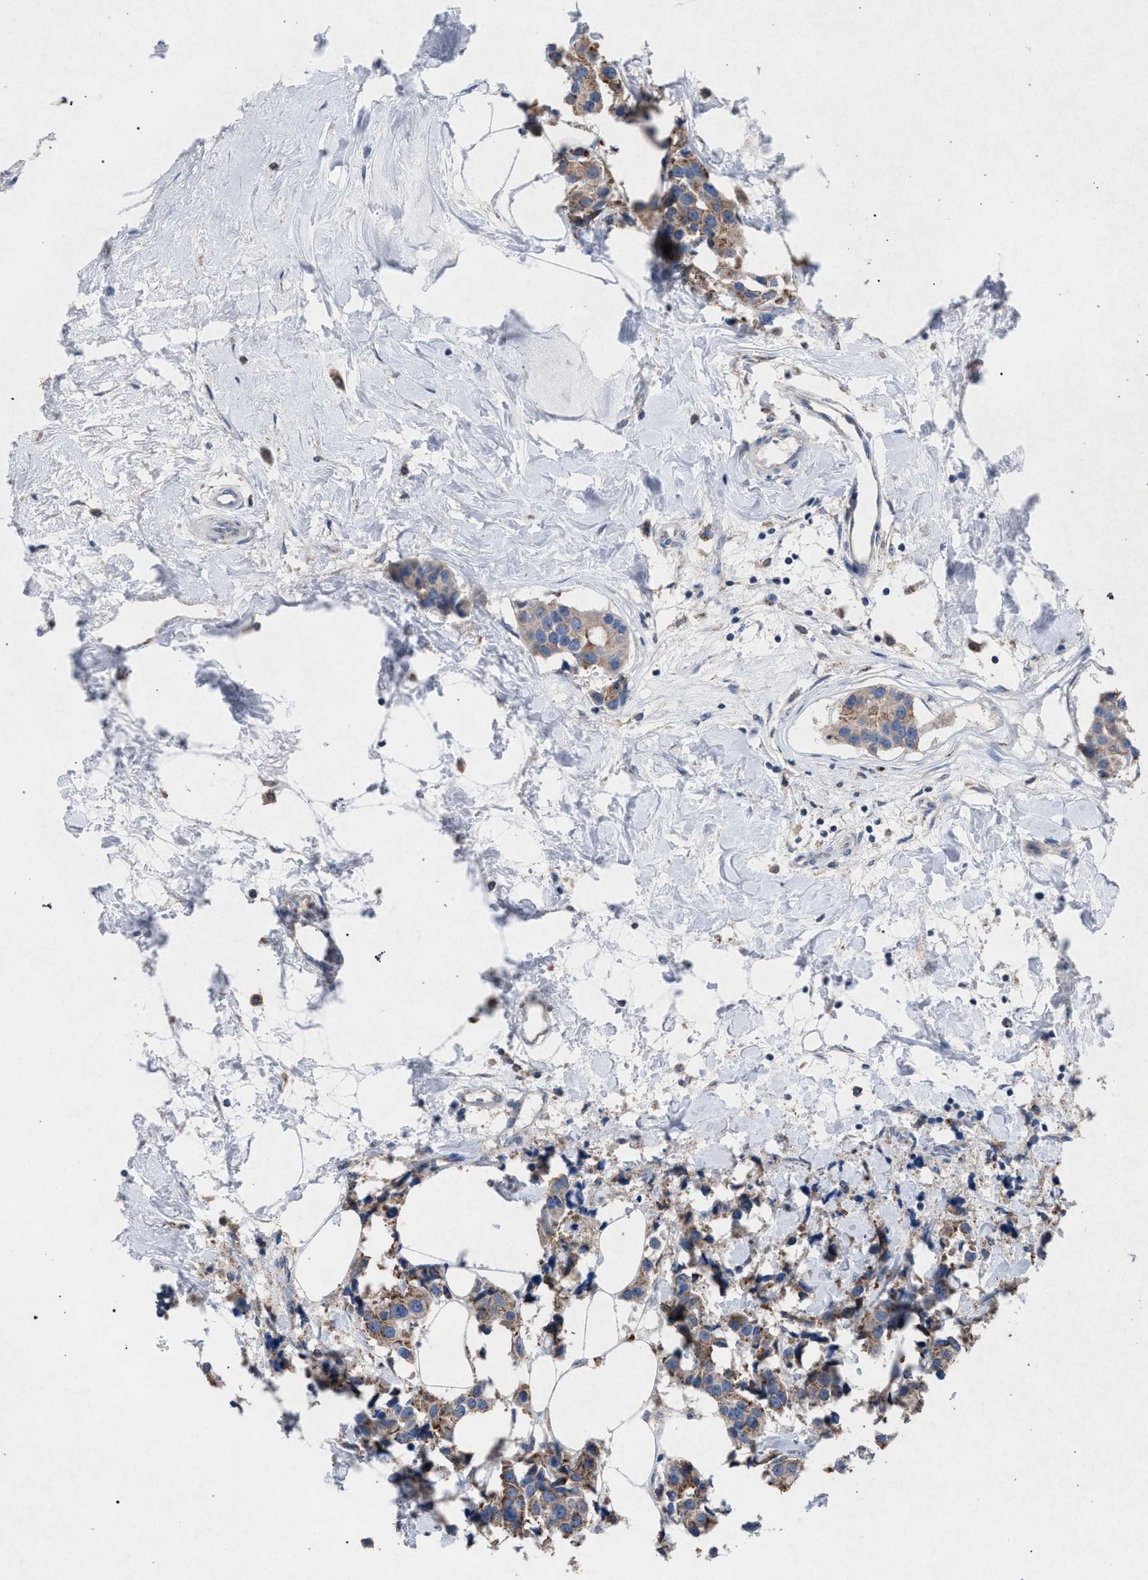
{"staining": {"intensity": "weak", "quantity": ">75%", "location": "cytoplasmic/membranous"}, "tissue": "breast cancer", "cell_type": "Tumor cells", "image_type": "cancer", "snomed": [{"axis": "morphology", "description": "Normal tissue, NOS"}, {"axis": "morphology", "description": "Duct carcinoma"}, {"axis": "topography", "description": "Breast"}], "caption": "DAB (3,3'-diaminobenzidine) immunohistochemical staining of human breast cancer reveals weak cytoplasmic/membranous protein staining in about >75% of tumor cells. (Stains: DAB (3,3'-diaminobenzidine) in brown, nuclei in blue, Microscopy: brightfield microscopy at high magnification).", "gene": "HSD17B4", "patient": {"sex": "female", "age": 39}}